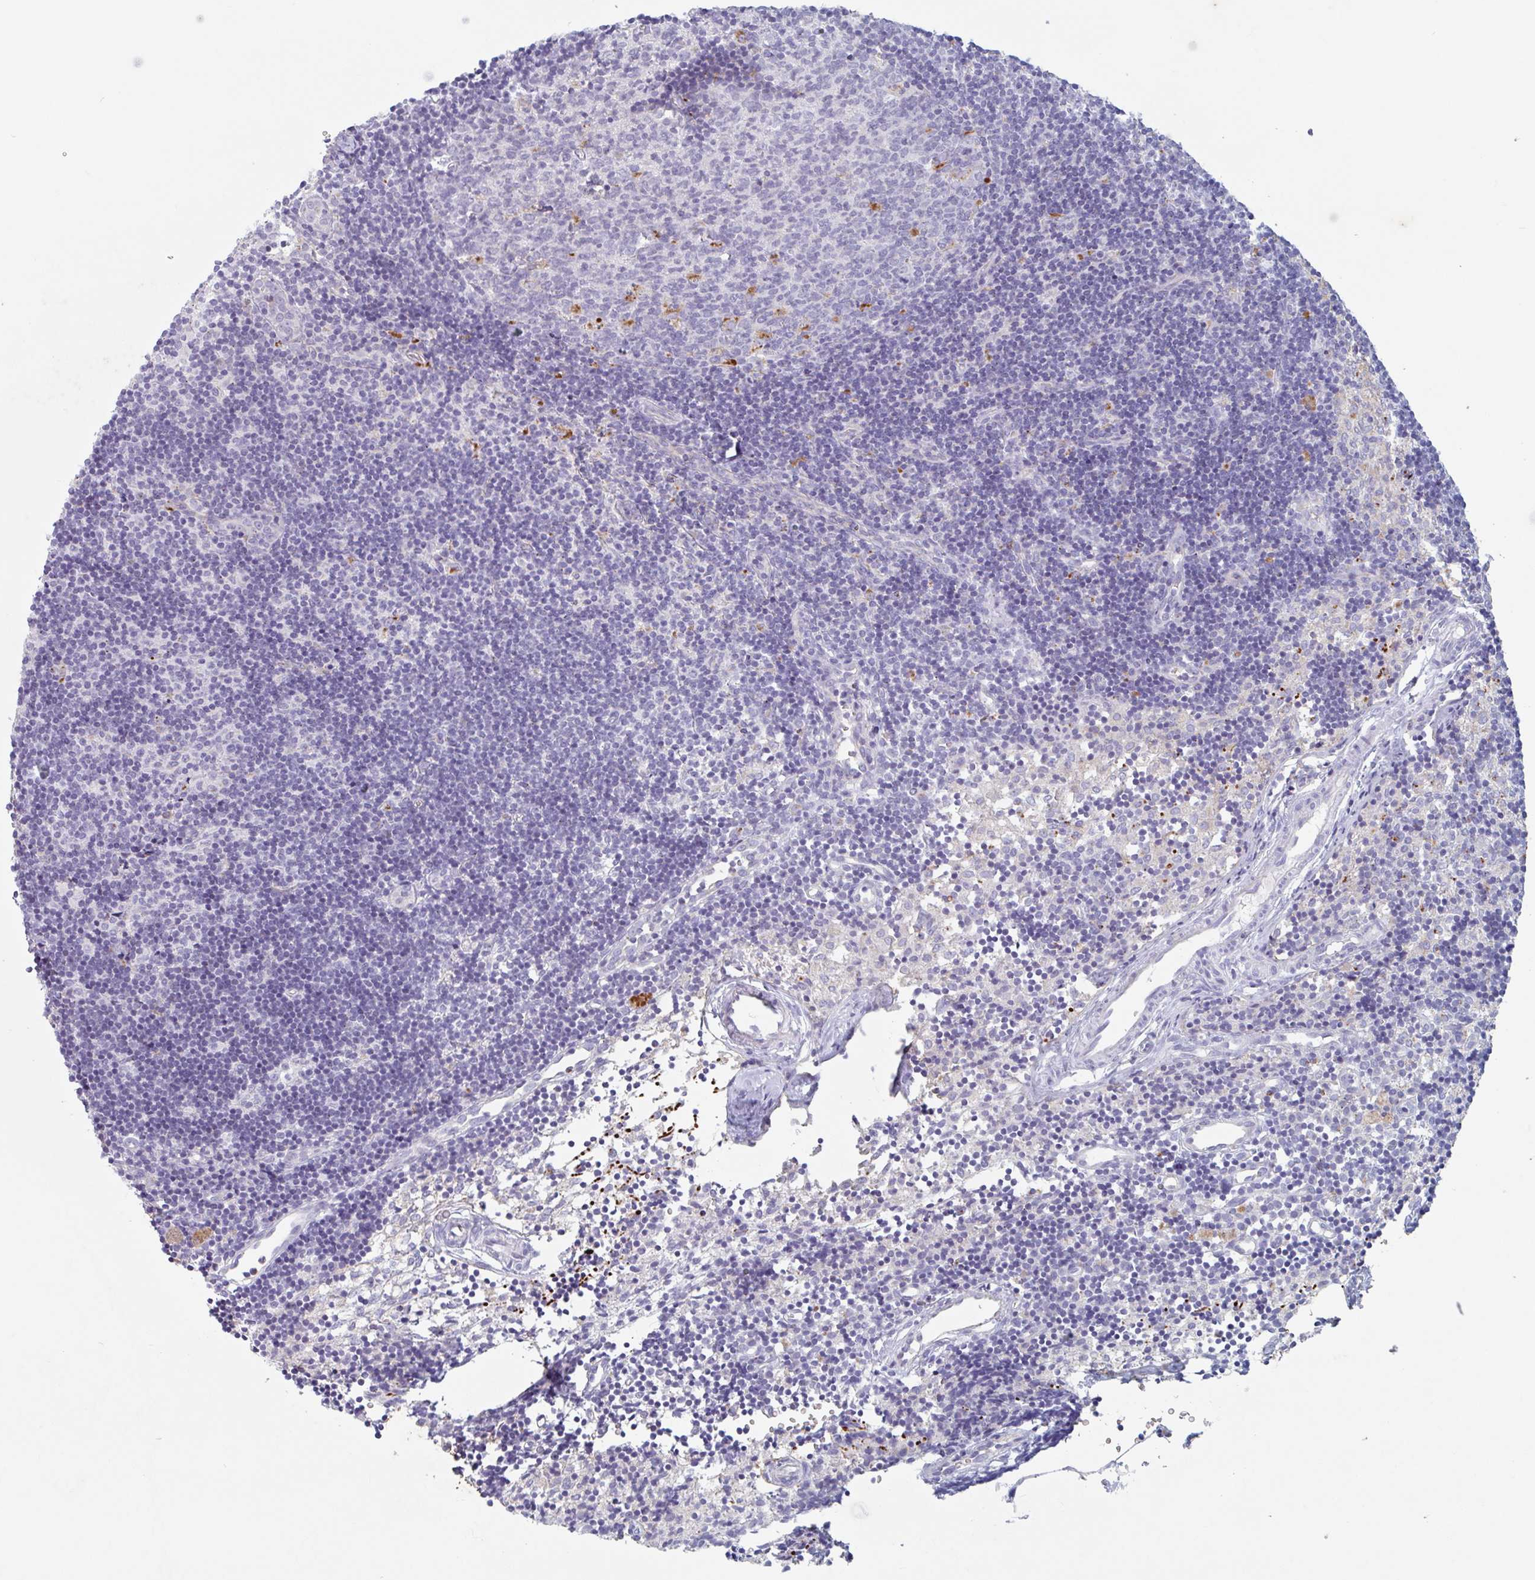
{"staining": {"intensity": "moderate", "quantity": "<25%", "location": "cytoplasmic/membranous"}, "tissue": "lymph node", "cell_type": "Germinal center cells", "image_type": "normal", "snomed": [{"axis": "morphology", "description": "Normal tissue, NOS"}, {"axis": "topography", "description": "Lymph node"}], "caption": "Immunohistochemical staining of normal human lymph node shows moderate cytoplasmic/membranous protein positivity in about <25% of germinal center cells. The protein of interest is stained brown, and the nuclei are stained in blue (DAB (3,3'-diaminobenzidine) IHC with brightfield microscopy, high magnification).", "gene": "MANBA", "patient": {"sex": "female", "age": 31}}